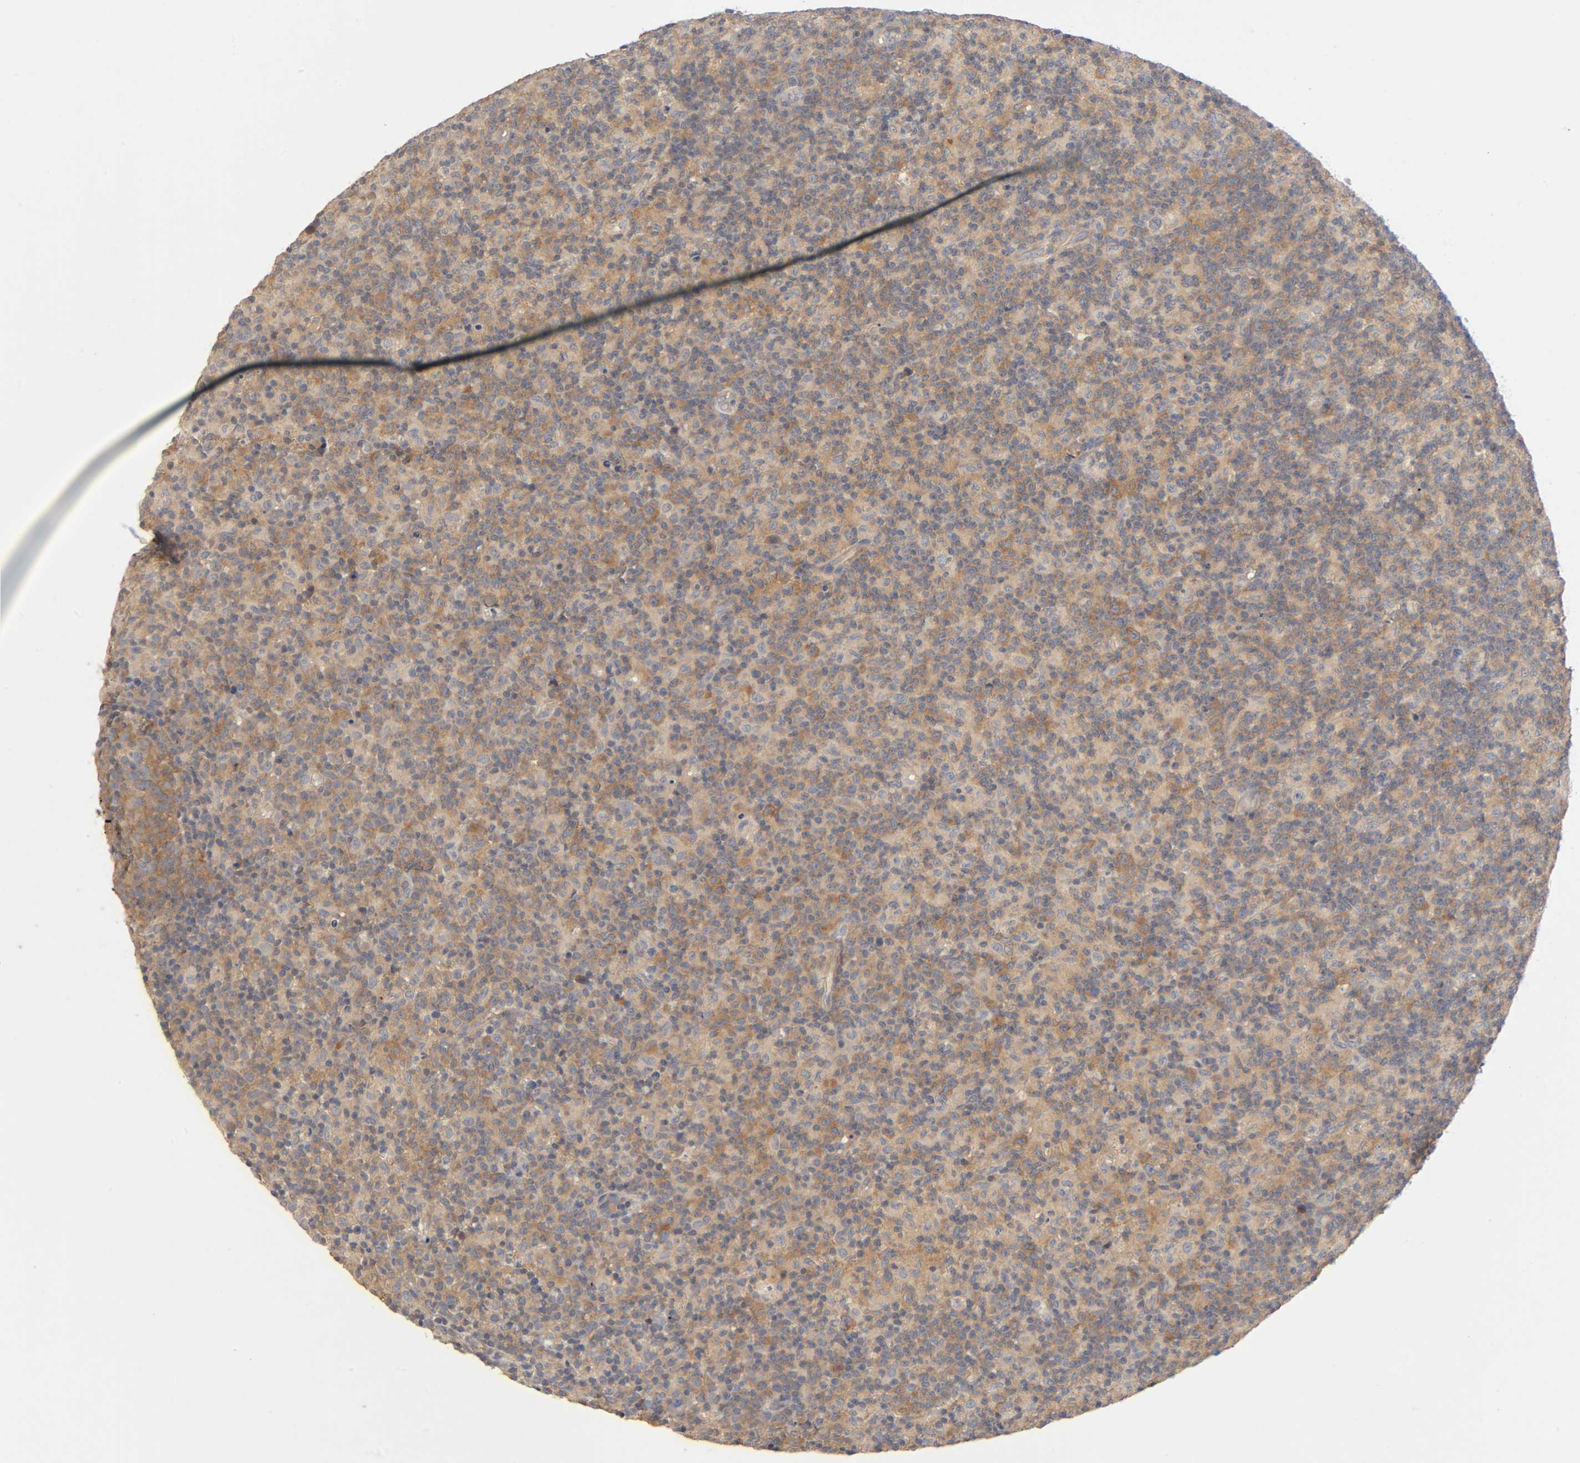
{"staining": {"intensity": "moderate", "quantity": ">75%", "location": "cytoplasmic/membranous"}, "tissue": "lymph node", "cell_type": "Germinal center cells", "image_type": "normal", "snomed": [{"axis": "morphology", "description": "Normal tissue, NOS"}, {"axis": "morphology", "description": "Inflammation, NOS"}, {"axis": "topography", "description": "Lymph node"}], "caption": "About >75% of germinal center cells in unremarkable lymph node display moderate cytoplasmic/membranous protein expression as visualized by brown immunohistochemical staining.", "gene": "CPB2", "patient": {"sex": "male", "age": 55}}